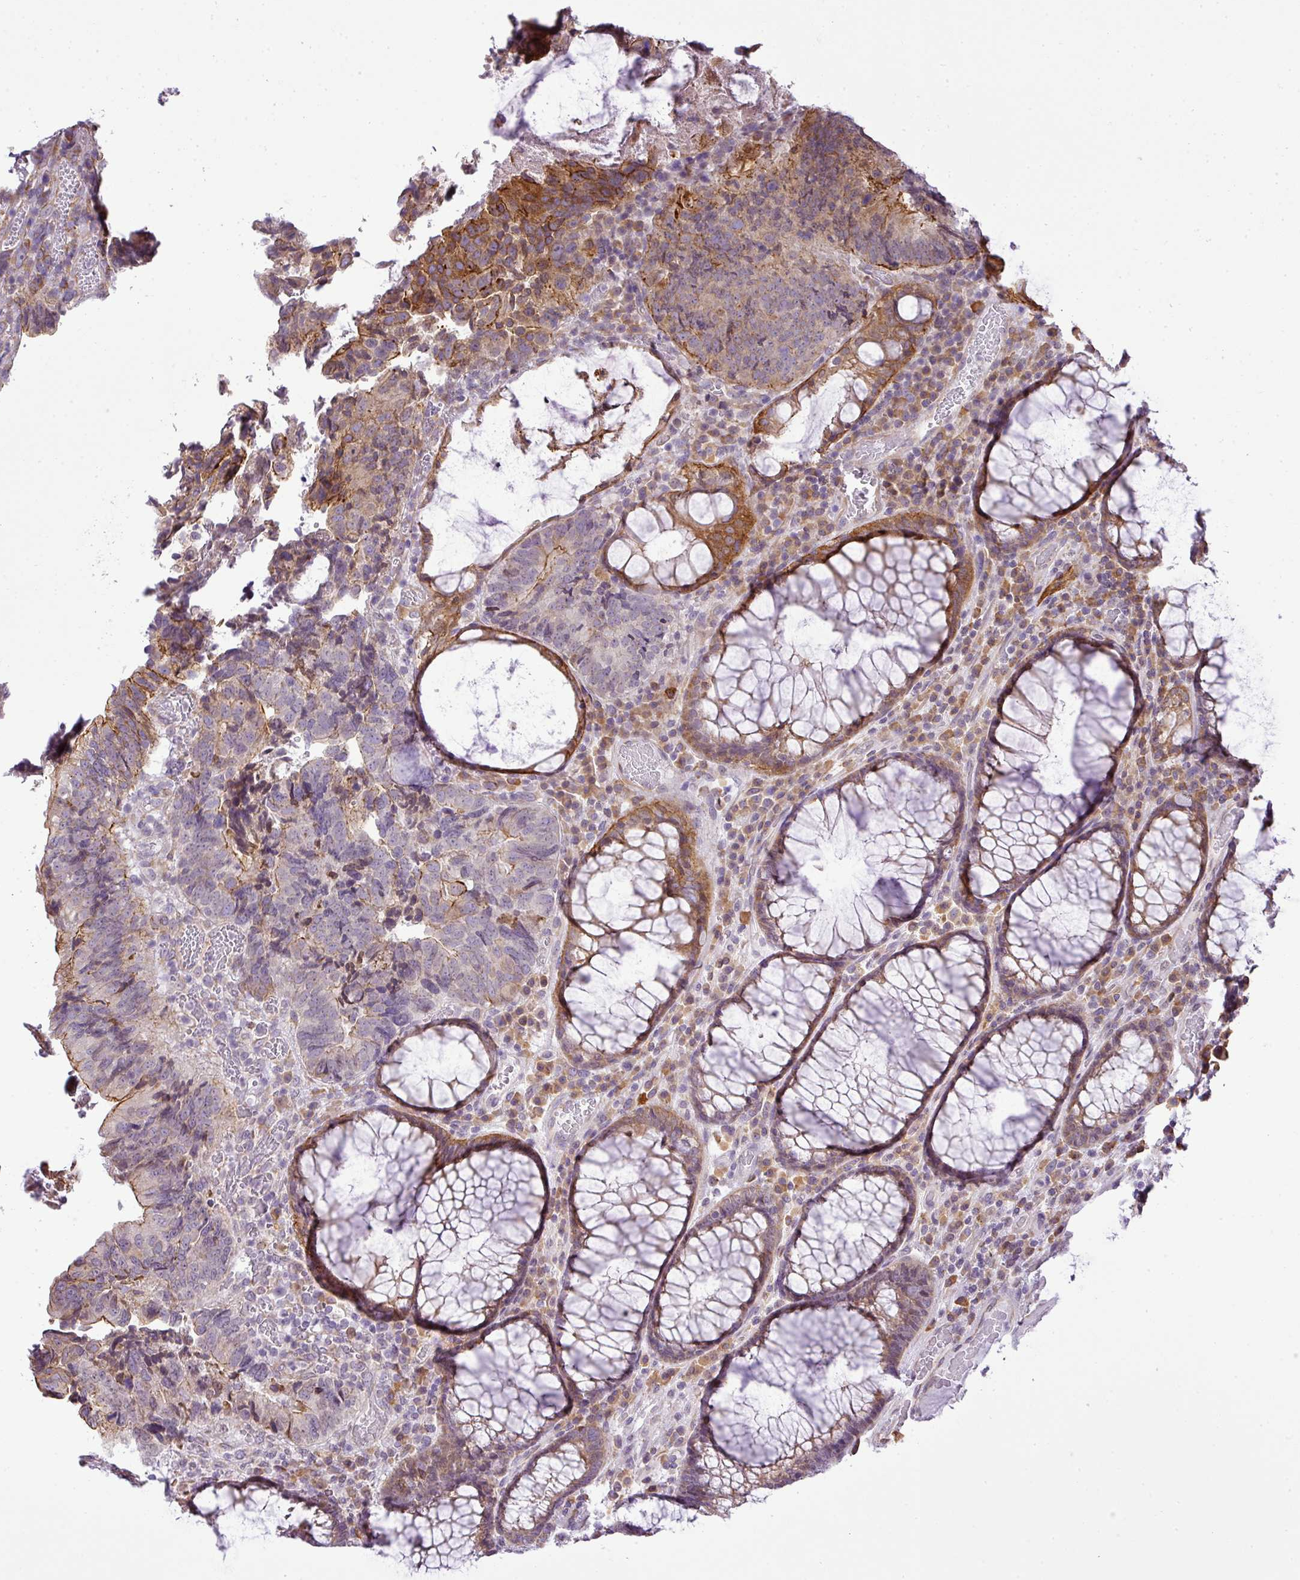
{"staining": {"intensity": "moderate", "quantity": "<25%", "location": "cytoplasmic/membranous"}, "tissue": "colorectal cancer", "cell_type": "Tumor cells", "image_type": "cancer", "snomed": [{"axis": "morphology", "description": "Adenocarcinoma, NOS"}, {"axis": "topography", "description": "Colon"}], "caption": "An immunohistochemistry (IHC) histopathology image of tumor tissue is shown. Protein staining in brown labels moderate cytoplasmic/membranous positivity in colorectal cancer (adenocarcinoma) within tumor cells. (brown staining indicates protein expression, while blue staining denotes nuclei).", "gene": "COX18", "patient": {"sex": "female", "age": 67}}